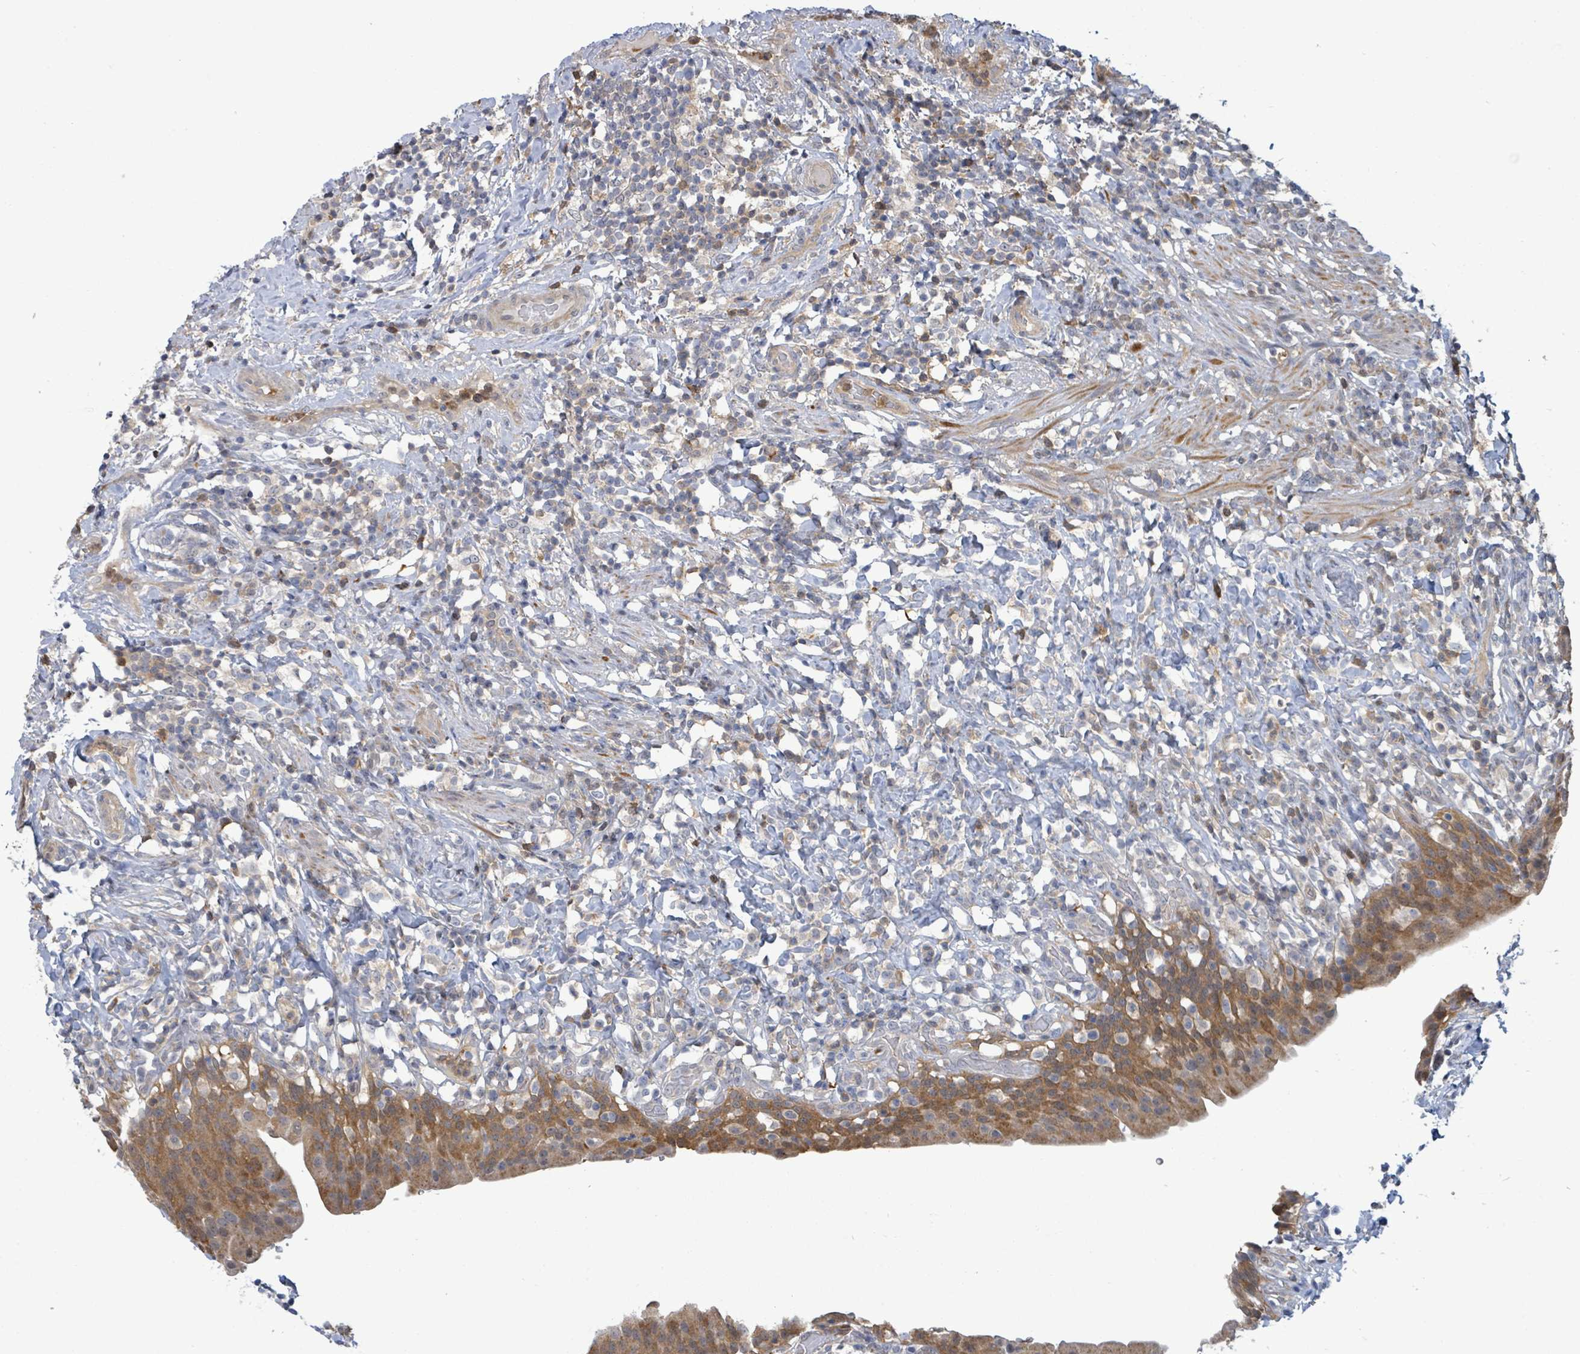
{"staining": {"intensity": "moderate", "quantity": "25%-75%", "location": "cytoplasmic/membranous"}, "tissue": "urinary bladder", "cell_type": "Urothelial cells", "image_type": "normal", "snomed": [{"axis": "morphology", "description": "Normal tissue, NOS"}, {"axis": "morphology", "description": "Inflammation, NOS"}, {"axis": "topography", "description": "Urinary bladder"}], "caption": "Urinary bladder stained for a protein exhibits moderate cytoplasmic/membranous positivity in urothelial cells. (IHC, brightfield microscopy, high magnification).", "gene": "PGAM1", "patient": {"sex": "male", "age": 64}}